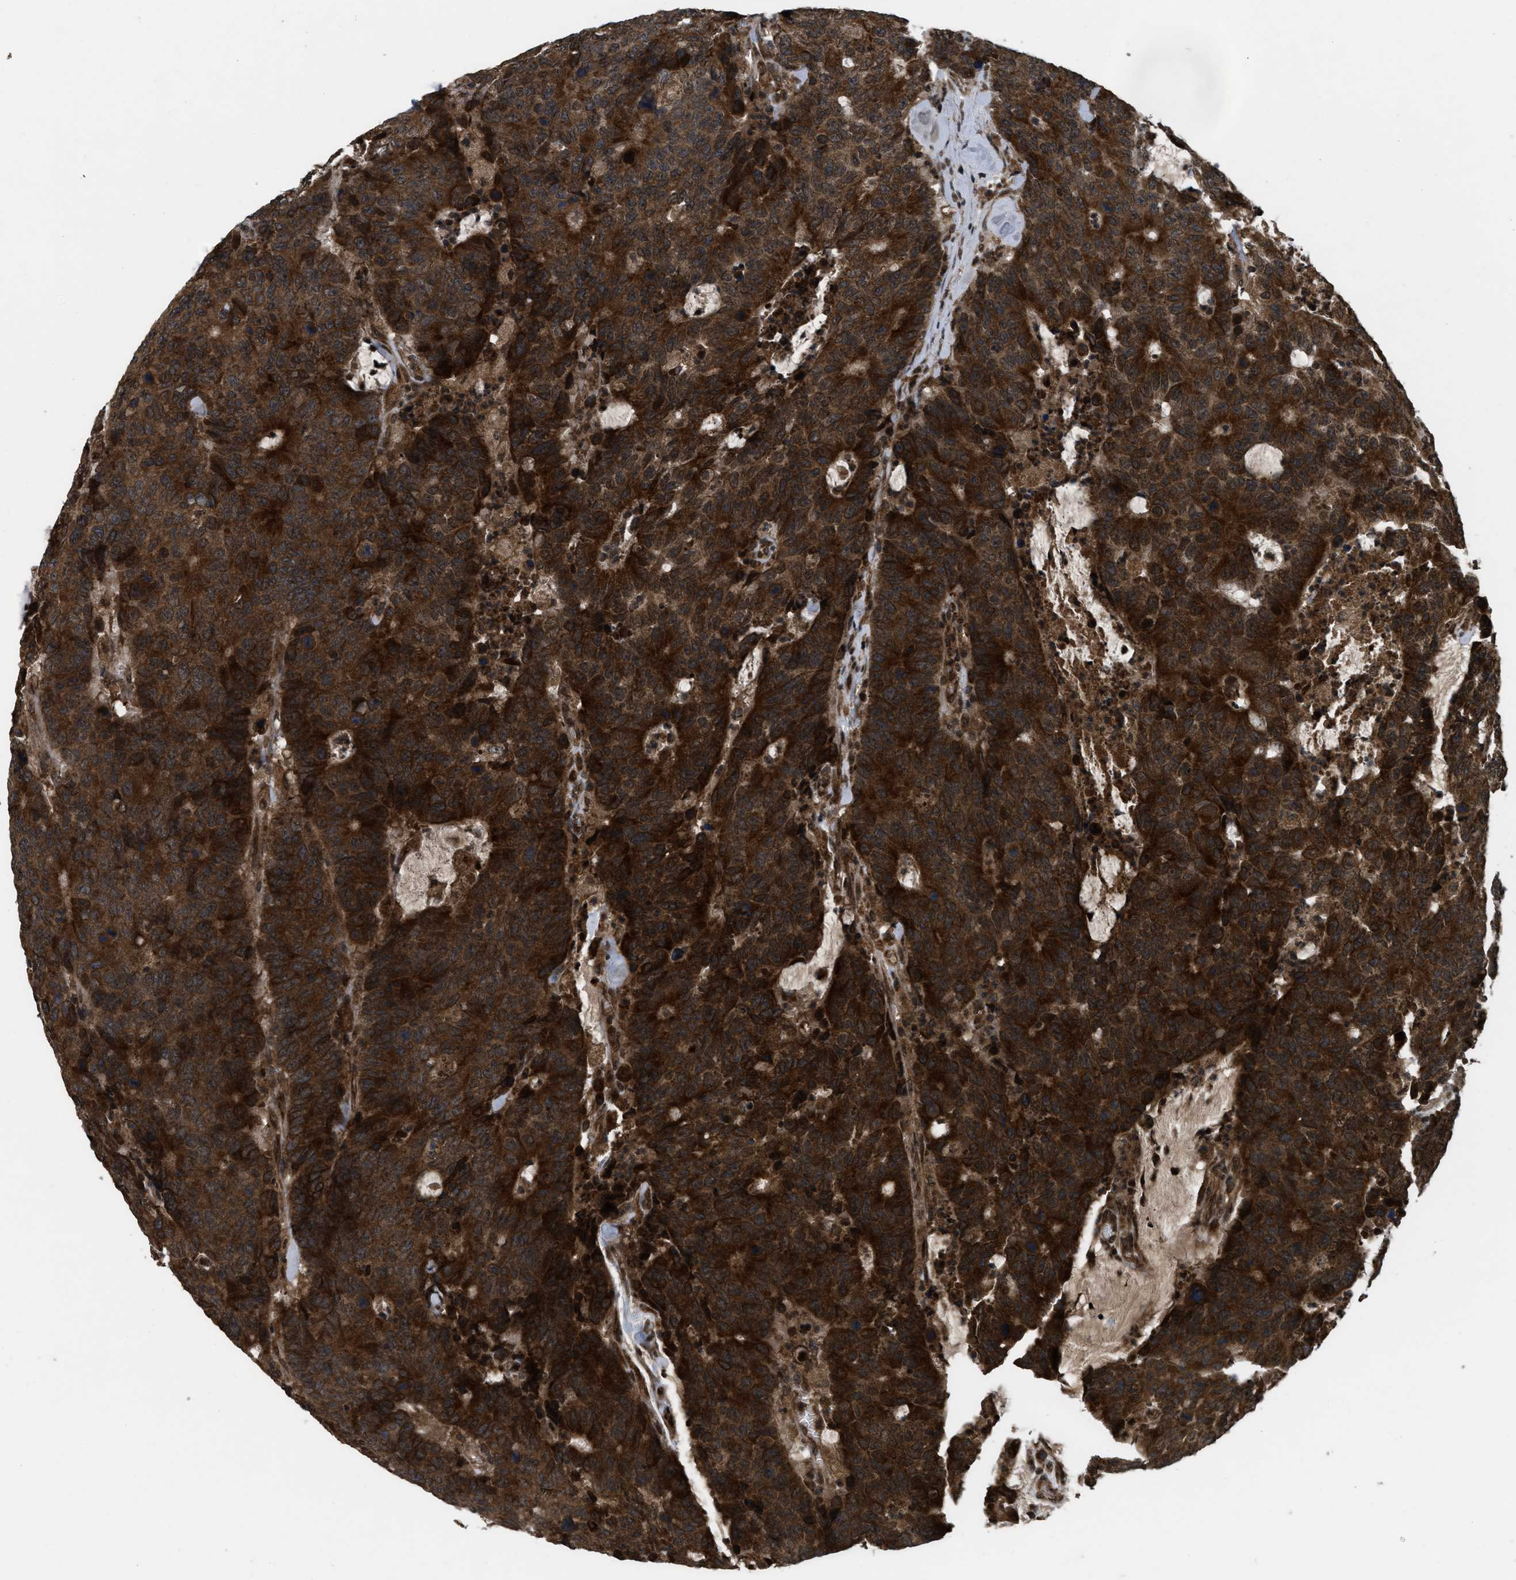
{"staining": {"intensity": "strong", "quantity": "25%-75%", "location": "cytoplasmic/membranous"}, "tissue": "colorectal cancer", "cell_type": "Tumor cells", "image_type": "cancer", "snomed": [{"axis": "morphology", "description": "Adenocarcinoma, NOS"}, {"axis": "topography", "description": "Colon"}], "caption": "The histopathology image exhibits a brown stain indicating the presence of a protein in the cytoplasmic/membranous of tumor cells in colorectal cancer.", "gene": "SPTLC1", "patient": {"sex": "female", "age": 86}}